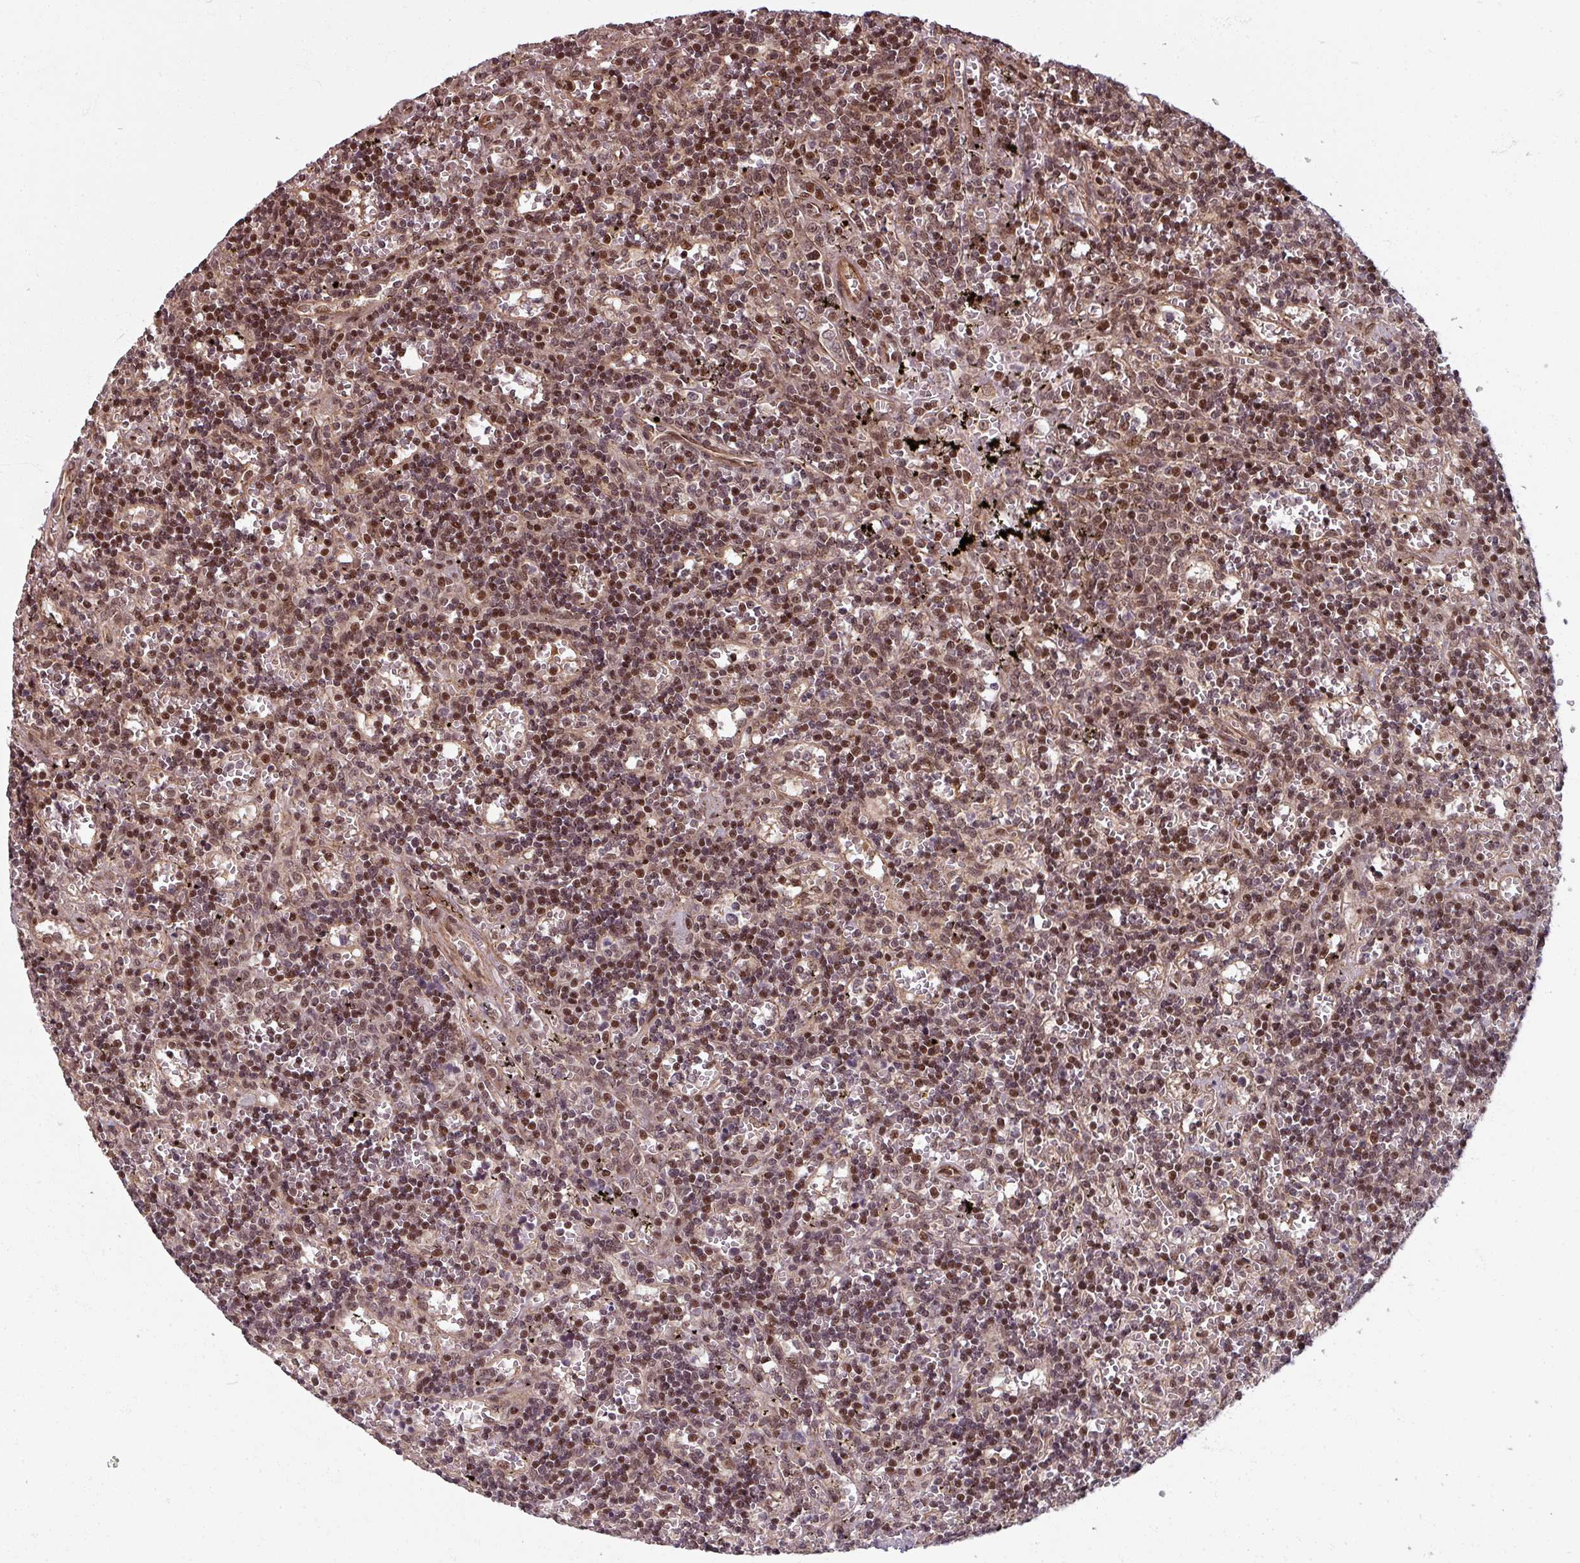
{"staining": {"intensity": "moderate", "quantity": ">75%", "location": "nuclear"}, "tissue": "lymphoma", "cell_type": "Tumor cells", "image_type": "cancer", "snomed": [{"axis": "morphology", "description": "Malignant lymphoma, non-Hodgkin's type, Low grade"}, {"axis": "topography", "description": "Spleen"}], "caption": "Malignant lymphoma, non-Hodgkin's type (low-grade) tissue reveals moderate nuclear expression in about >75% of tumor cells, visualized by immunohistochemistry.", "gene": "SWI5", "patient": {"sex": "male", "age": 60}}